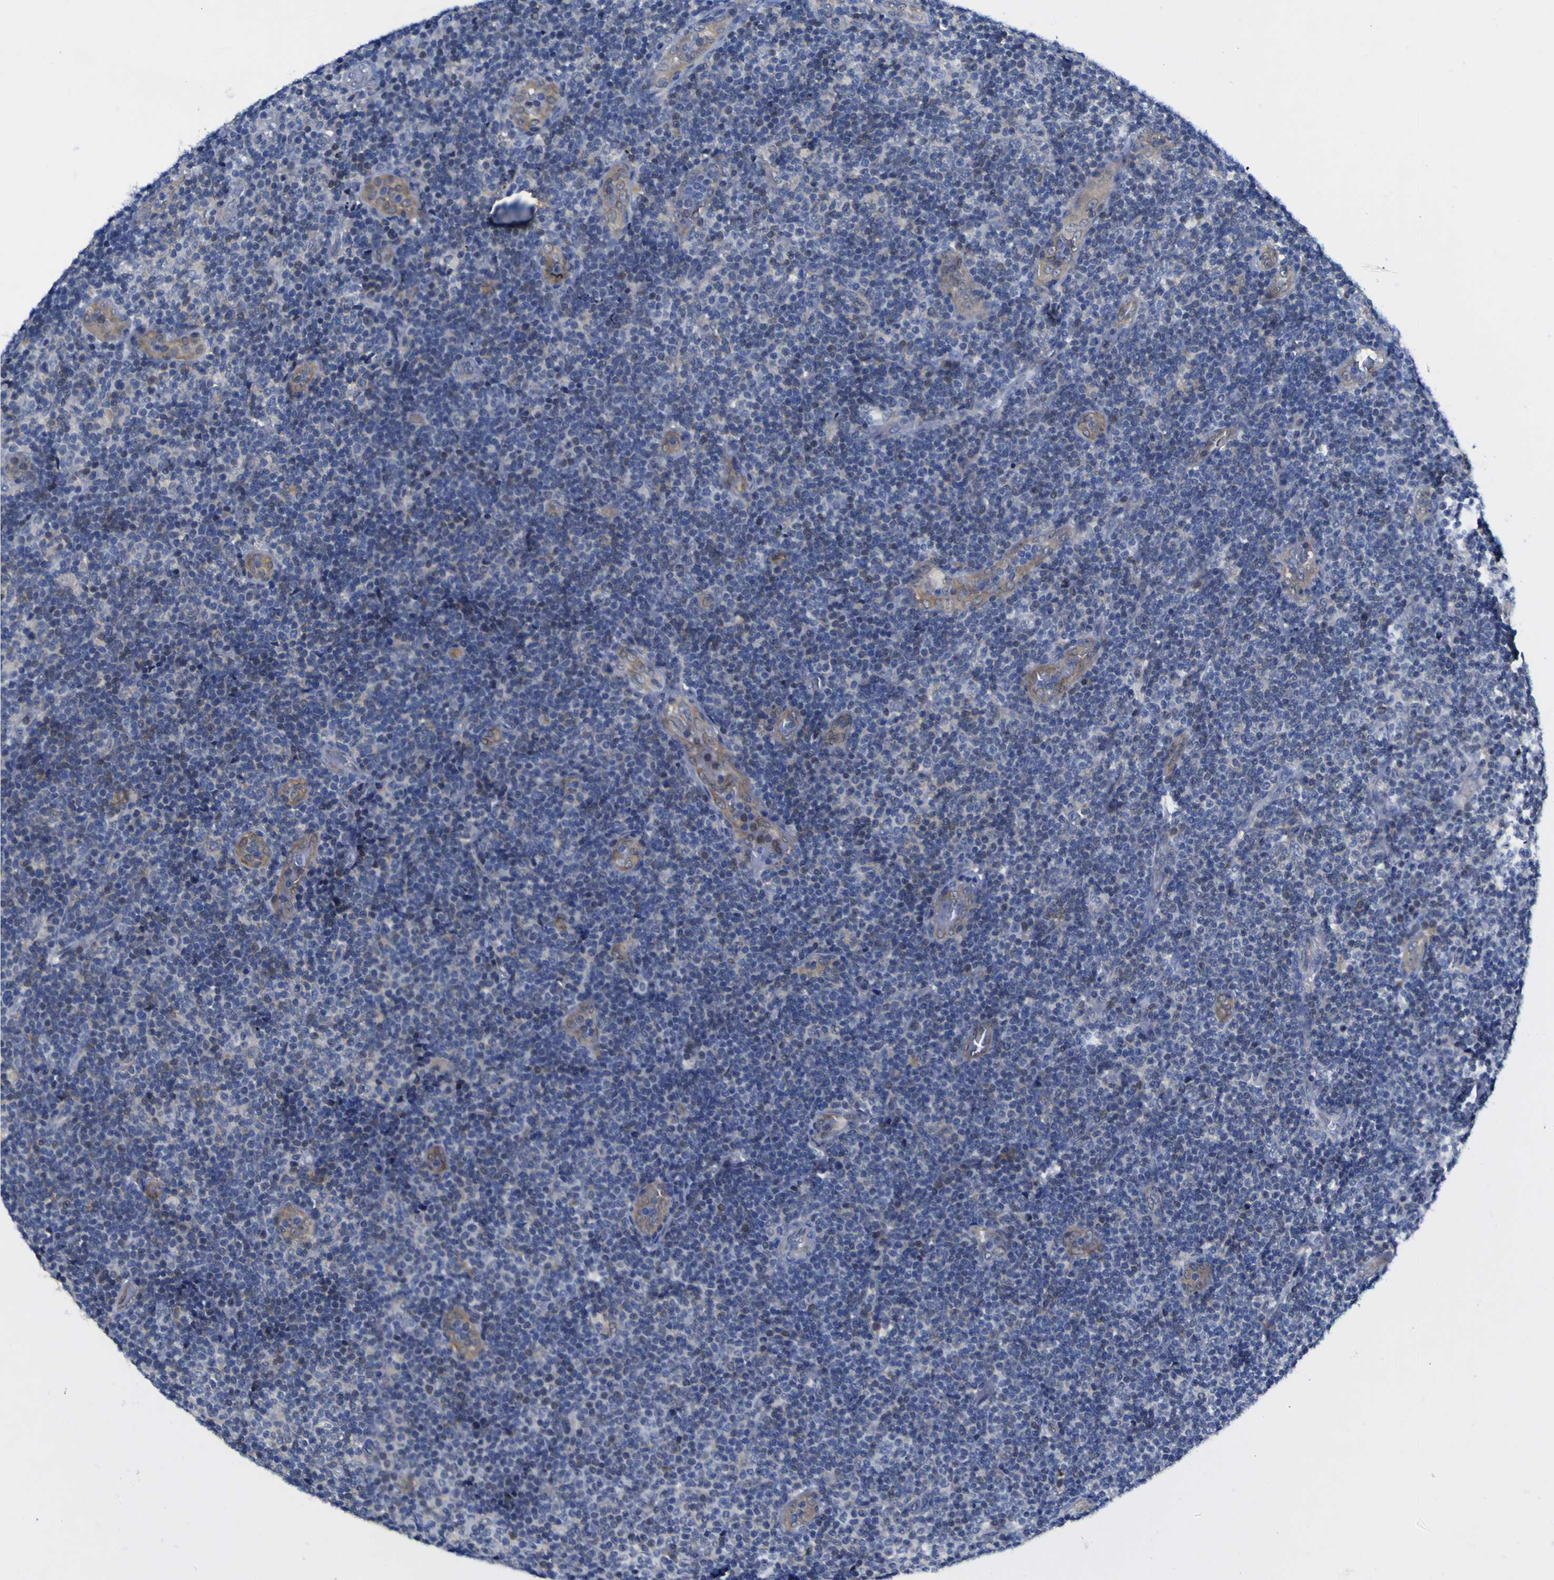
{"staining": {"intensity": "weak", "quantity": "<25%", "location": "cytoplasmic/membranous"}, "tissue": "lymphoma", "cell_type": "Tumor cells", "image_type": "cancer", "snomed": [{"axis": "morphology", "description": "Malignant lymphoma, non-Hodgkin's type, Low grade"}, {"axis": "topography", "description": "Lymph node"}], "caption": "Human lymphoma stained for a protein using immunohistochemistry reveals no positivity in tumor cells.", "gene": "CASP6", "patient": {"sex": "male", "age": 83}}